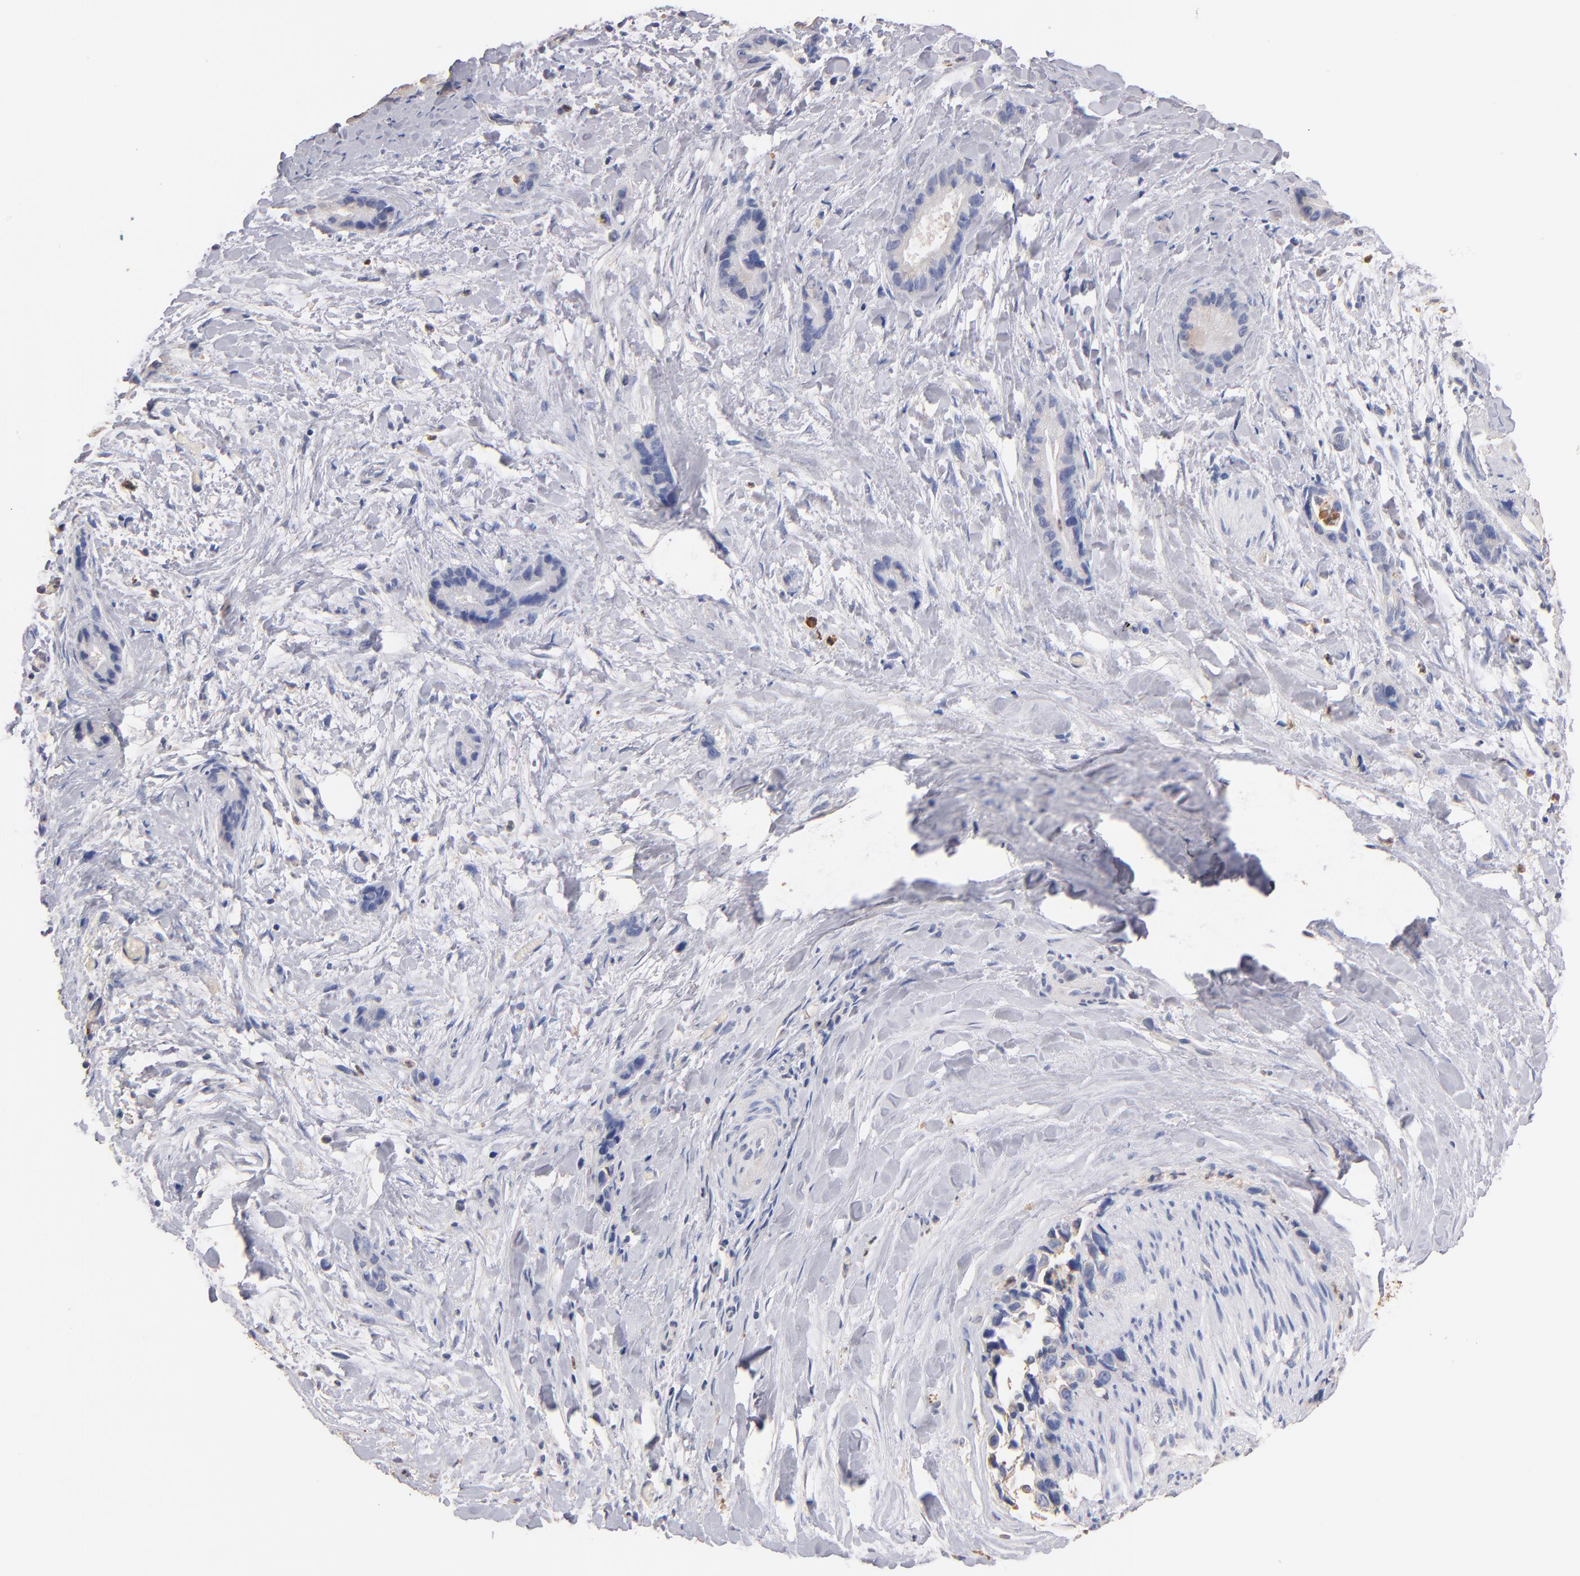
{"staining": {"intensity": "negative", "quantity": "none", "location": "none"}, "tissue": "liver cancer", "cell_type": "Tumor cells", "image_type": "cancer", "snomed": [{"axis": "morphology", "description": "Cholangiocarcinoma"}, {"axis": "topography", "description": "Liver"}], "caption": "Image shows no protein staining in tumor cells of cholangiocarcinoma (liver) tissue.", "gene": "RO60", "patient": {"sex": "female", "age": 55}}